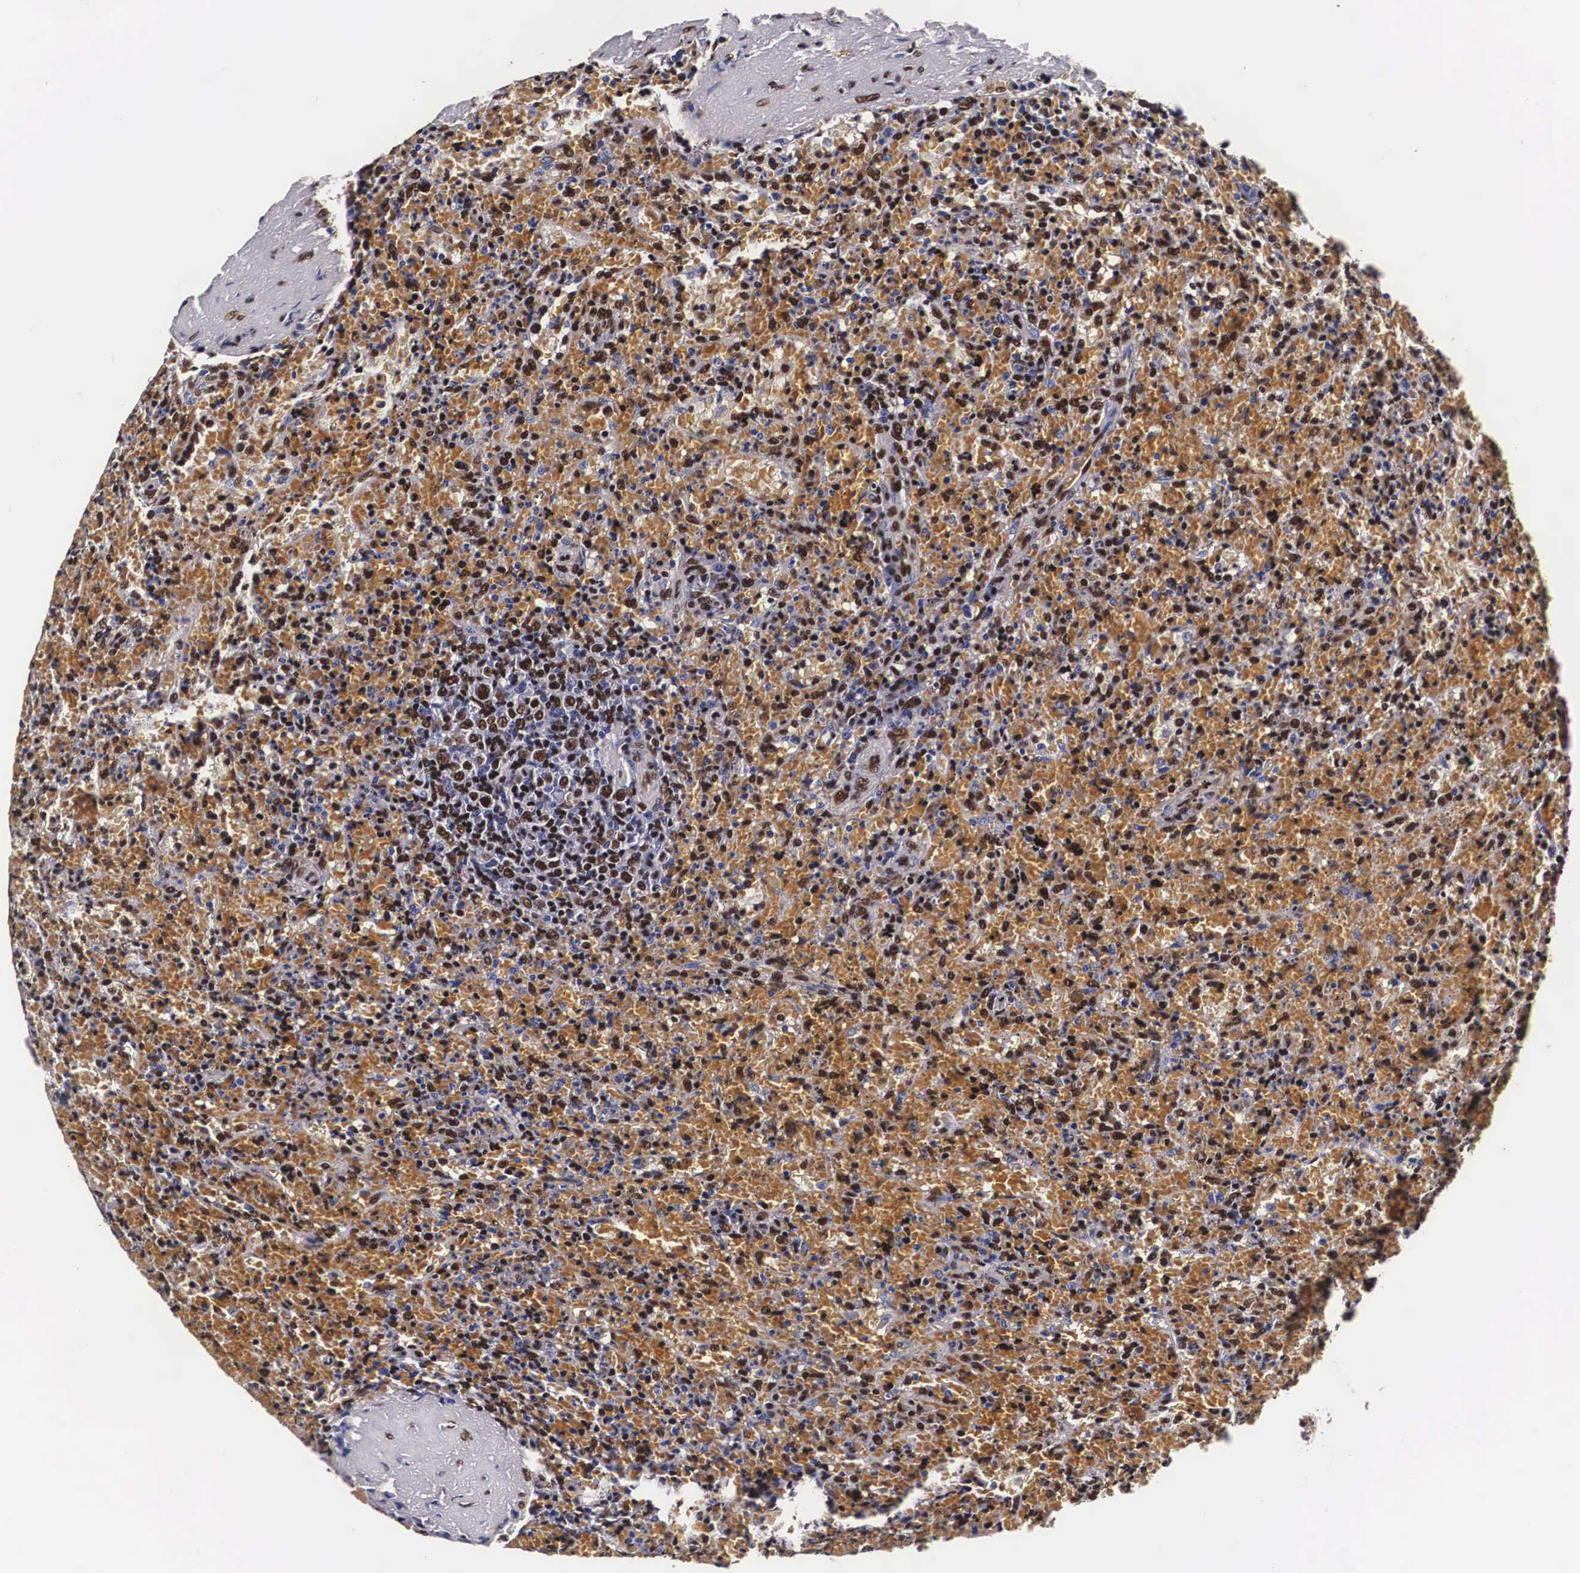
{"staining": {"intensity": "strong", "quantity": "25%-75%", "location": "nuclear"}, "tissue": "lymphoma", "cell_type": "Tumor cells", "image_type": "cancer", "snomed": [{"axis": "morphology", "description": "Malignant lymphoma, non-Hodgkin's type, High grade"}, {"axis": "topography", "description": "Spleen"}, {"axis": "topography", "description": "Lymph node"}], "caption": "DAB (3,3'-diaminobenzidine) immunohistochemical staining of human high-grade malignant lymphoma, non-Hodgkin's type exhibits strong nuclear protein positivity in about 25%-75% of tumor cells.", "gene": "PABPN1", "patient": {"sex": "female", "age": 70}}